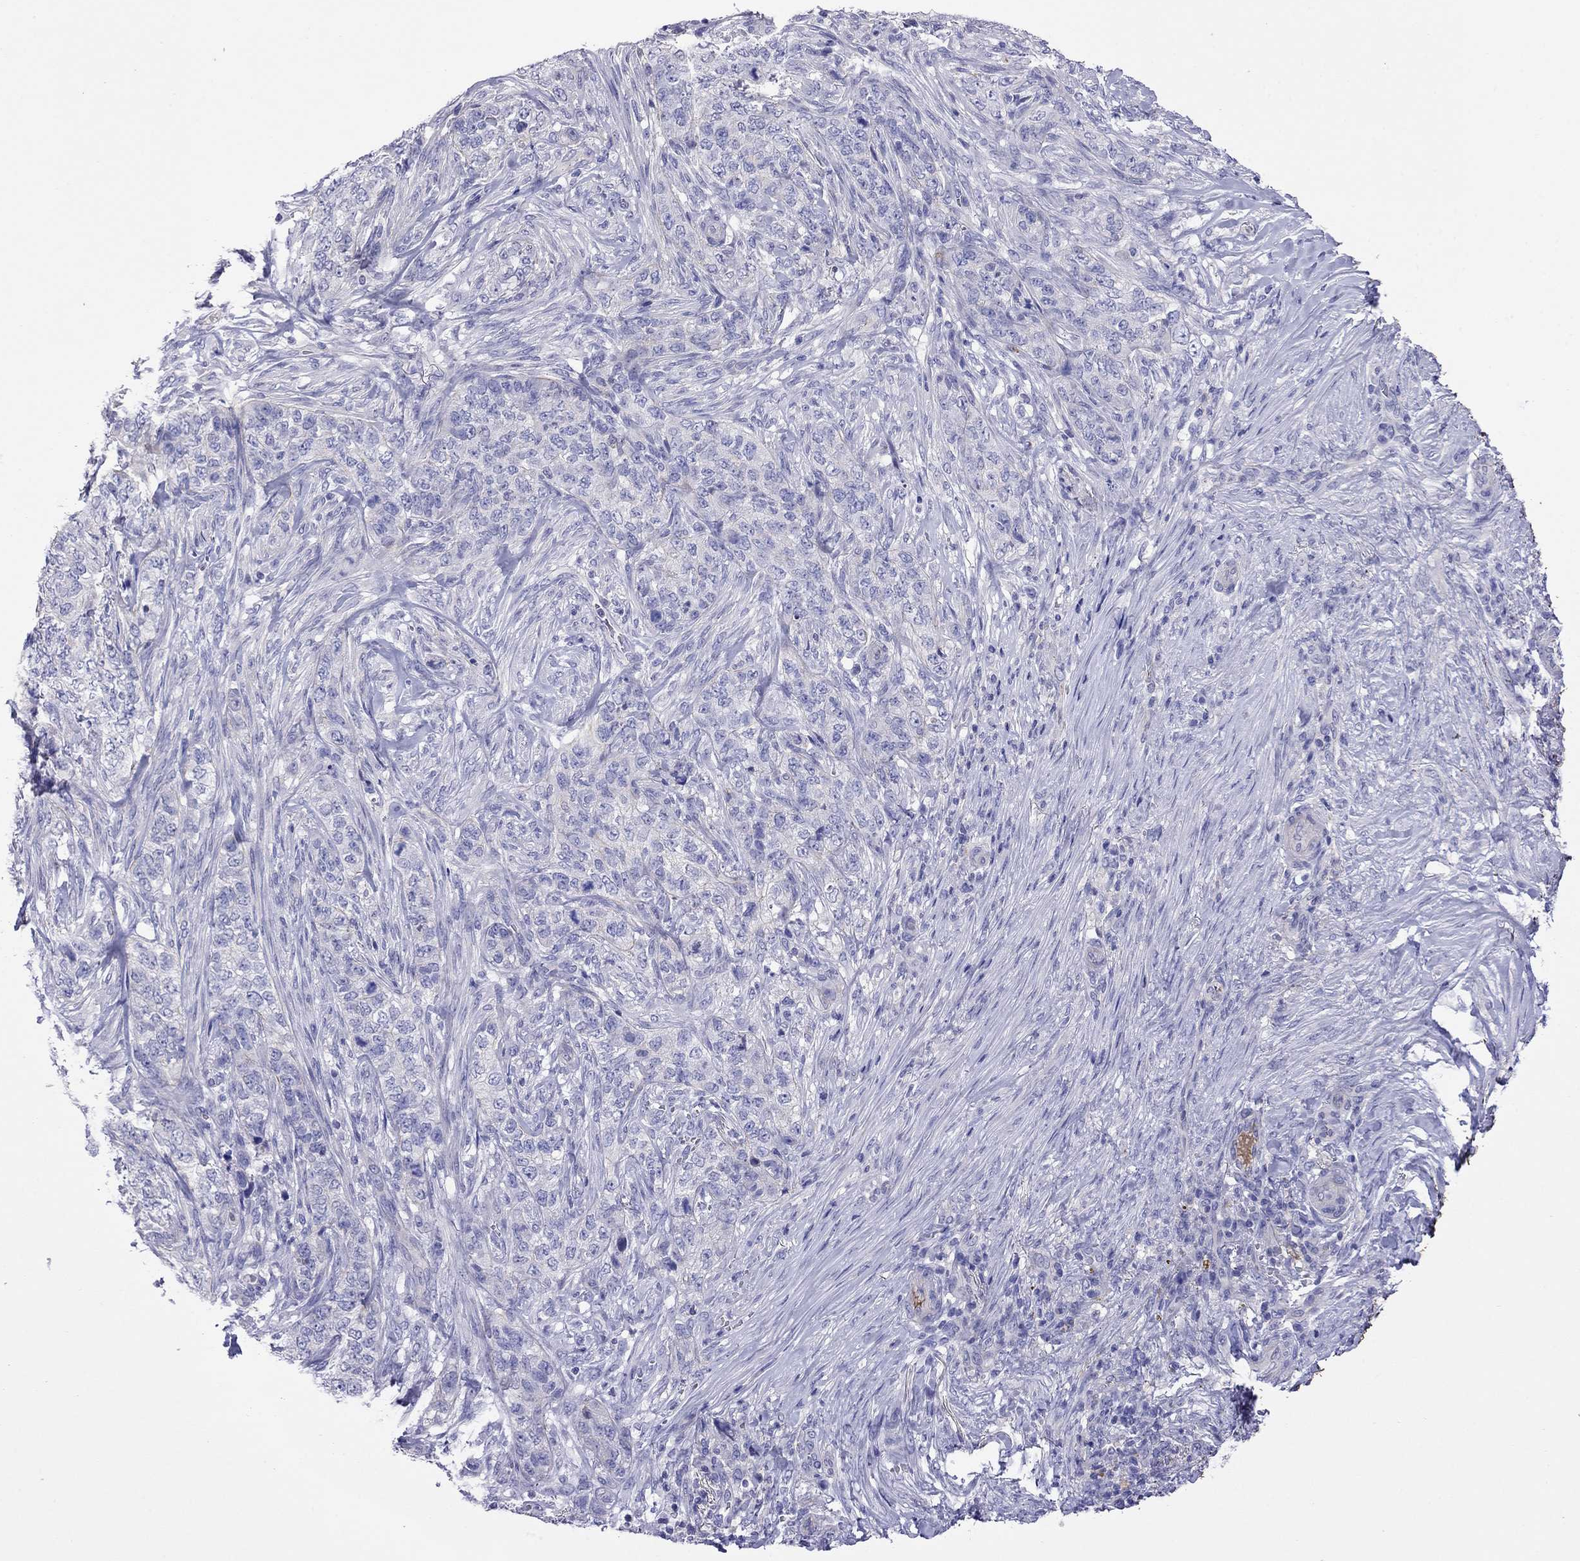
{"staining": {"intensity": "negative", "quantity": "none", "location": "none"}, "tissue": "skin cancer", "cell_type": "Tumor cells", "image_type": "cancer", "snomed": [{"axis": "morphology", "description": "Basal cell carcinoma"}, {"axis": "topography", "description": "Skin"}], "caption": "The micrograph reveals no staining of tumor cells in skin cancer.", "gene": "STAR", "patient": {"sex": "female", "age": 69}}